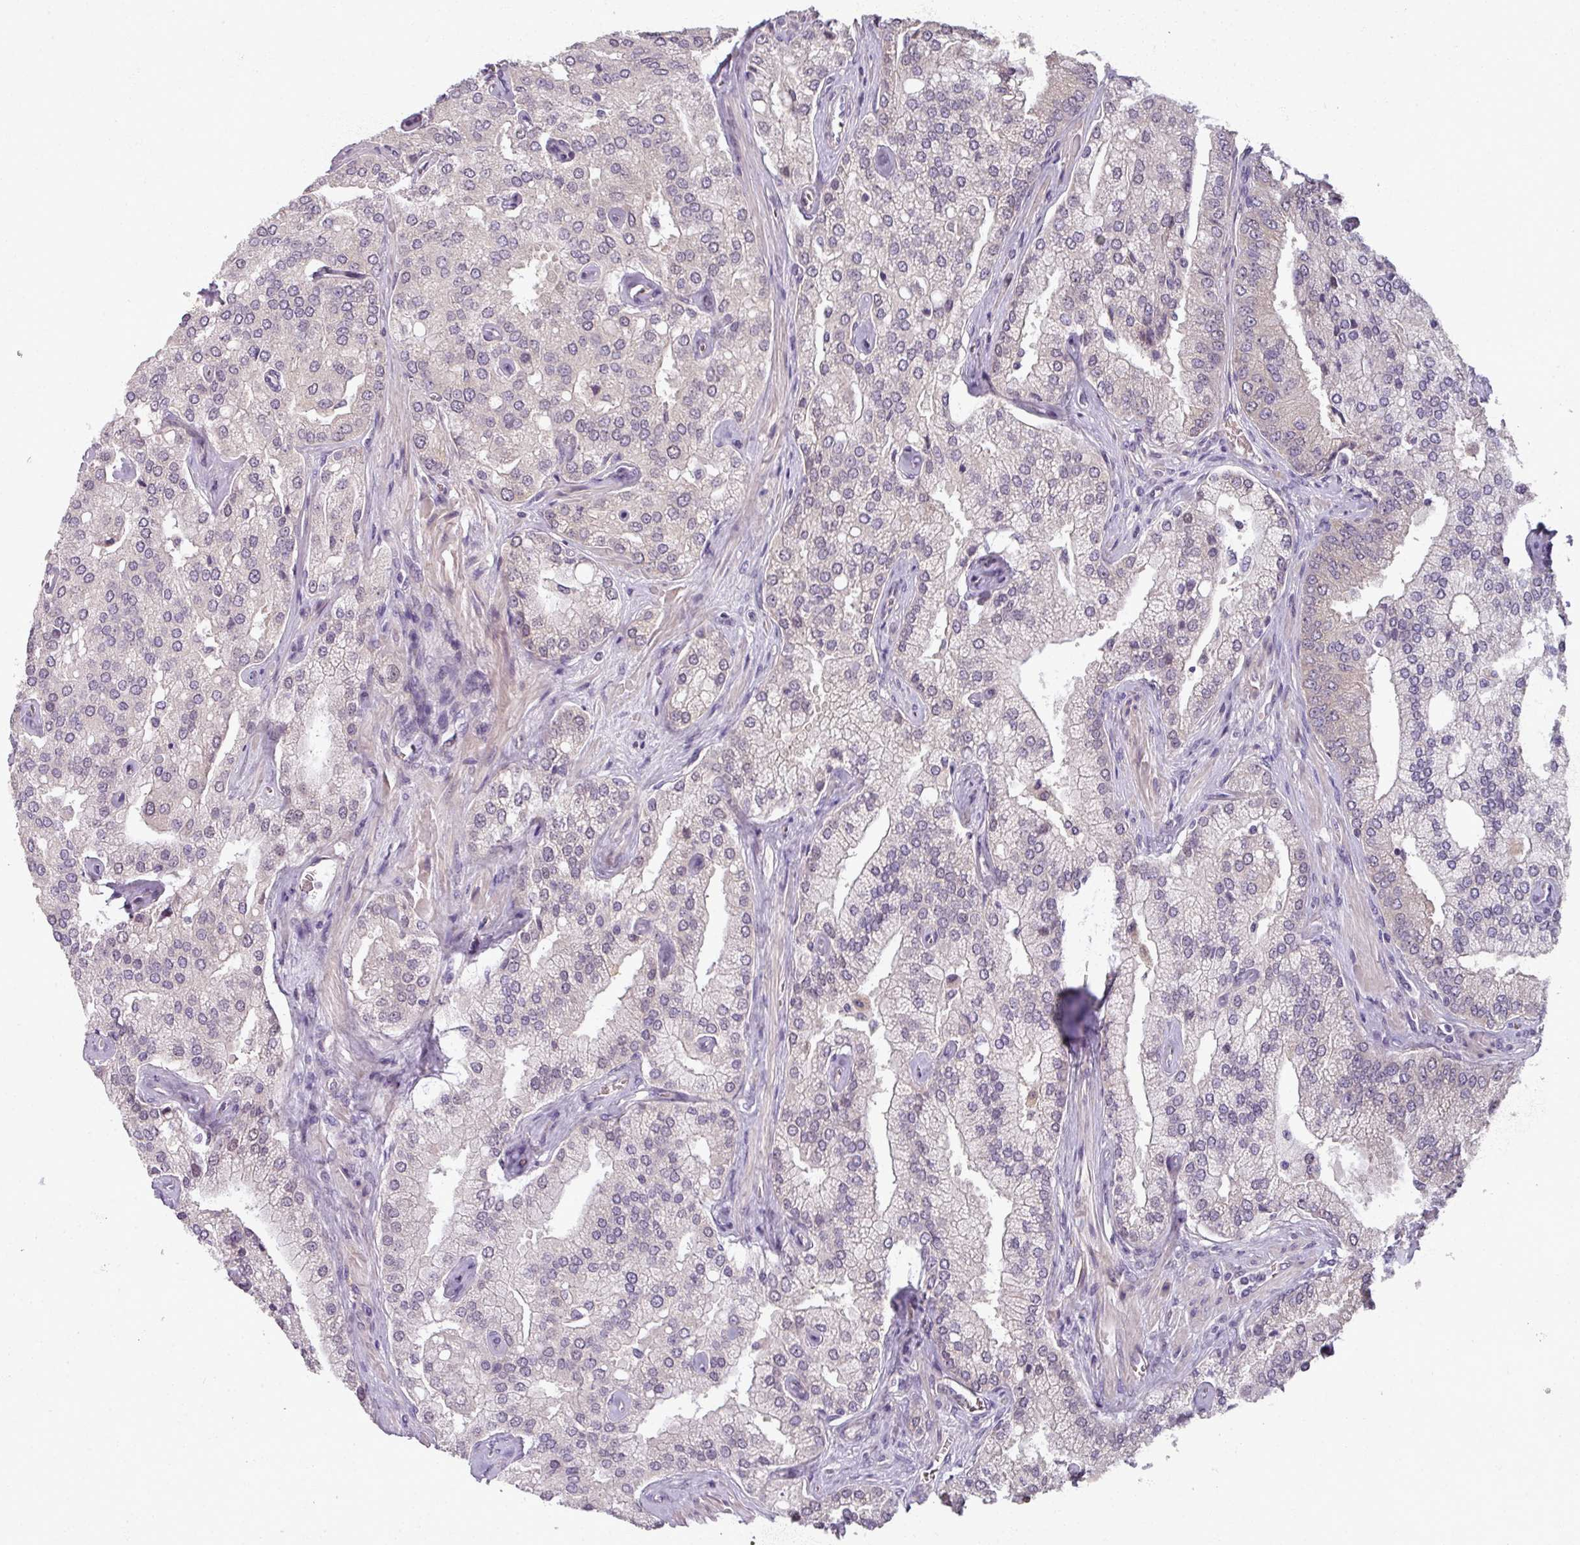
{"staining": {"intensity": "negative", "quantity": "none", "location": "none"}, "tissue": "prostate cancer", "cell_type": "Tumor cells", "image_type": "cancer", "snomed": [{"axis": "morphology", "description": "Adenocarcinoma, High grade"}, {"axis": "topography", "description": "Prostate"}], "caption": "Prostate cancer stained for a protein using IHC reveals no staining tumor cells.", "gene": "MYMK", "patient": {"sex": "male", "age": 68}}